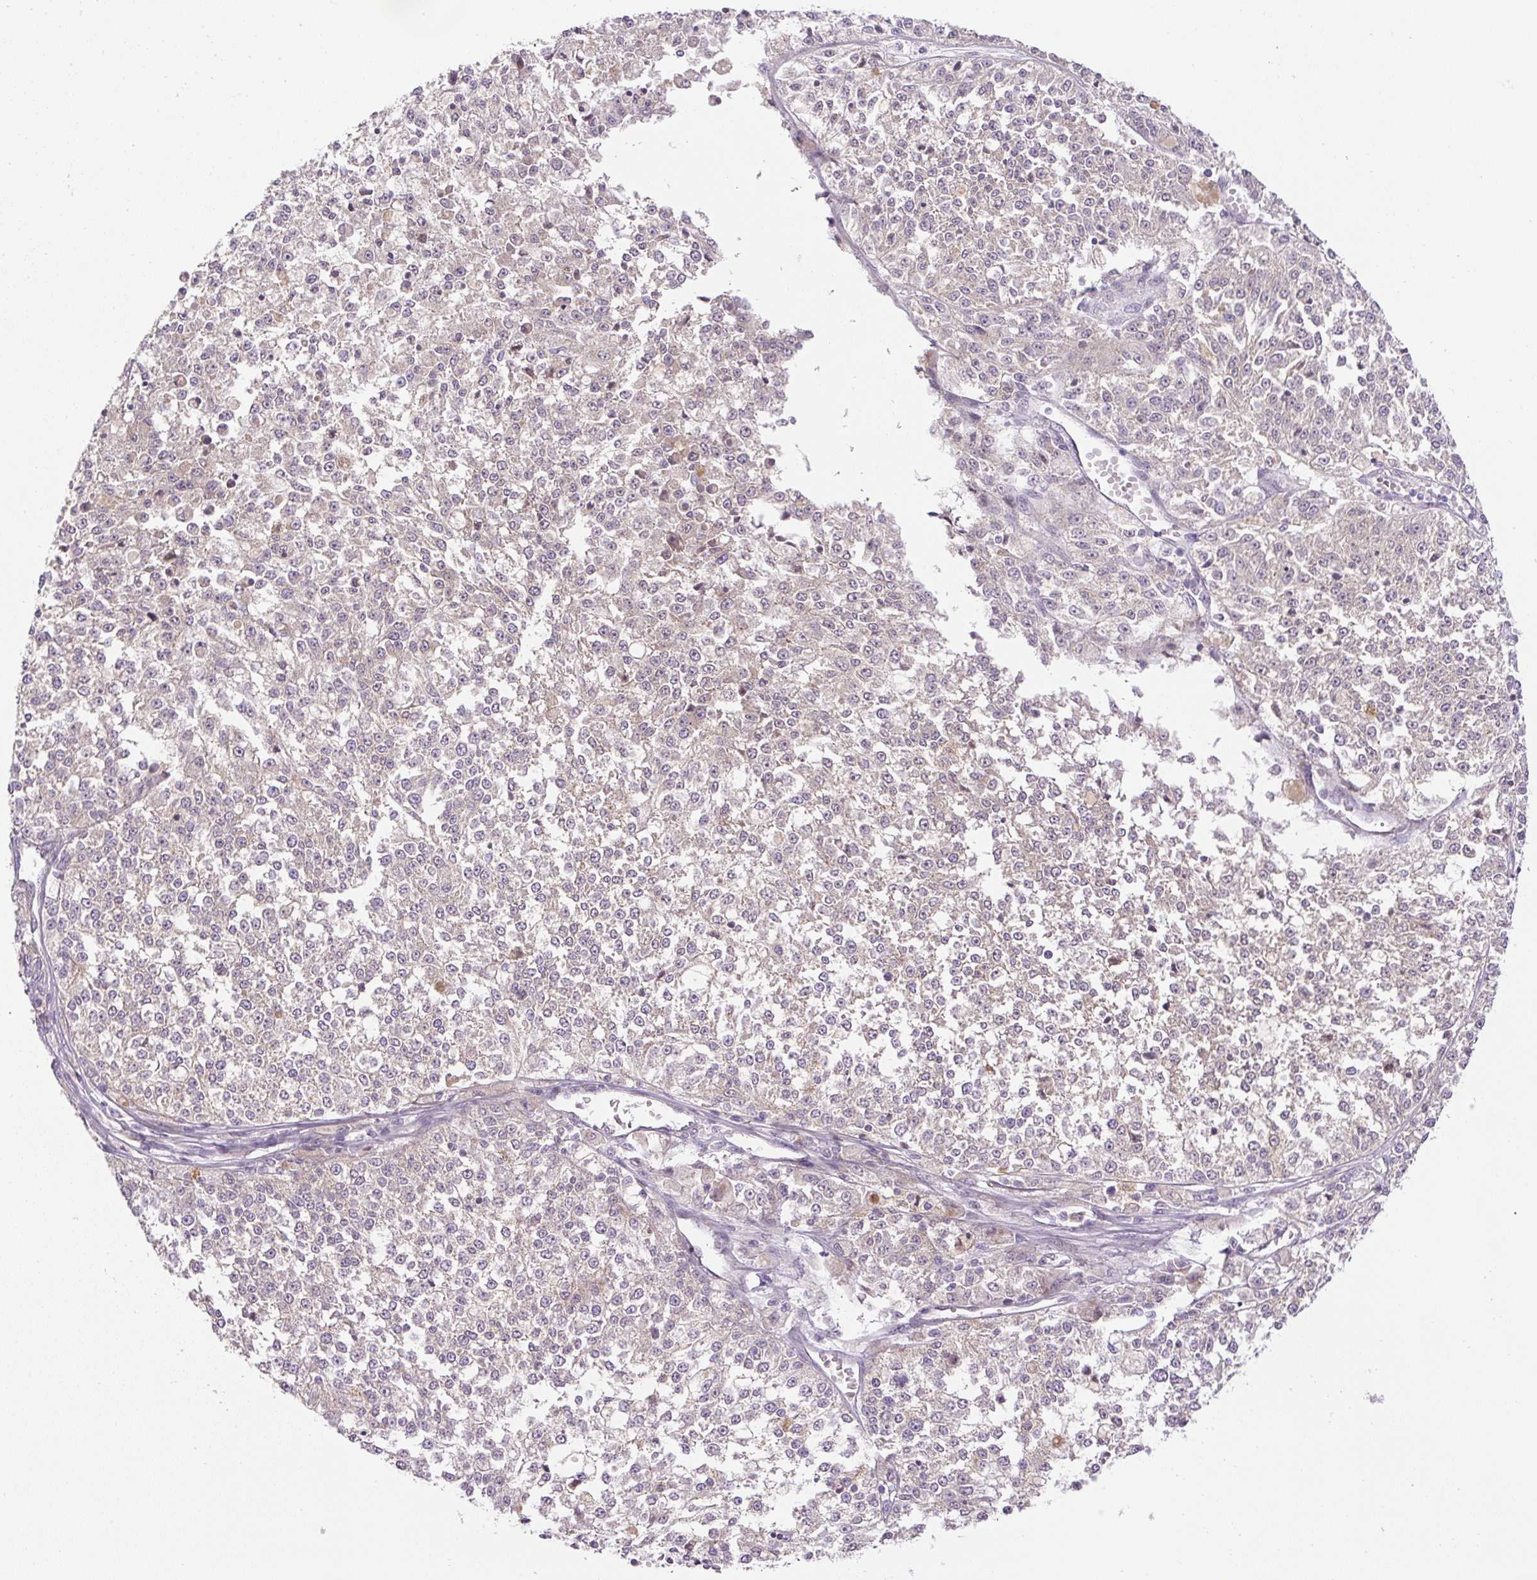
{"staining": {"intensity": "negative", "quantity": "none", "location": "none"}, "tissue": "melanoma", "cell_type": "Tumor cells", "image_type": "cancer", "snomed": [{"axis": "morphology", "description": "Malignant melanoma, NOS"}, {"axis": "topography", "description": "Skin"}], "caption": "DAB immunohistochemical staining of melanoma exhibits no significant expression in tumor cells.", "gene": "UBL3", "patient": {"sex": "female", "age": 64}}